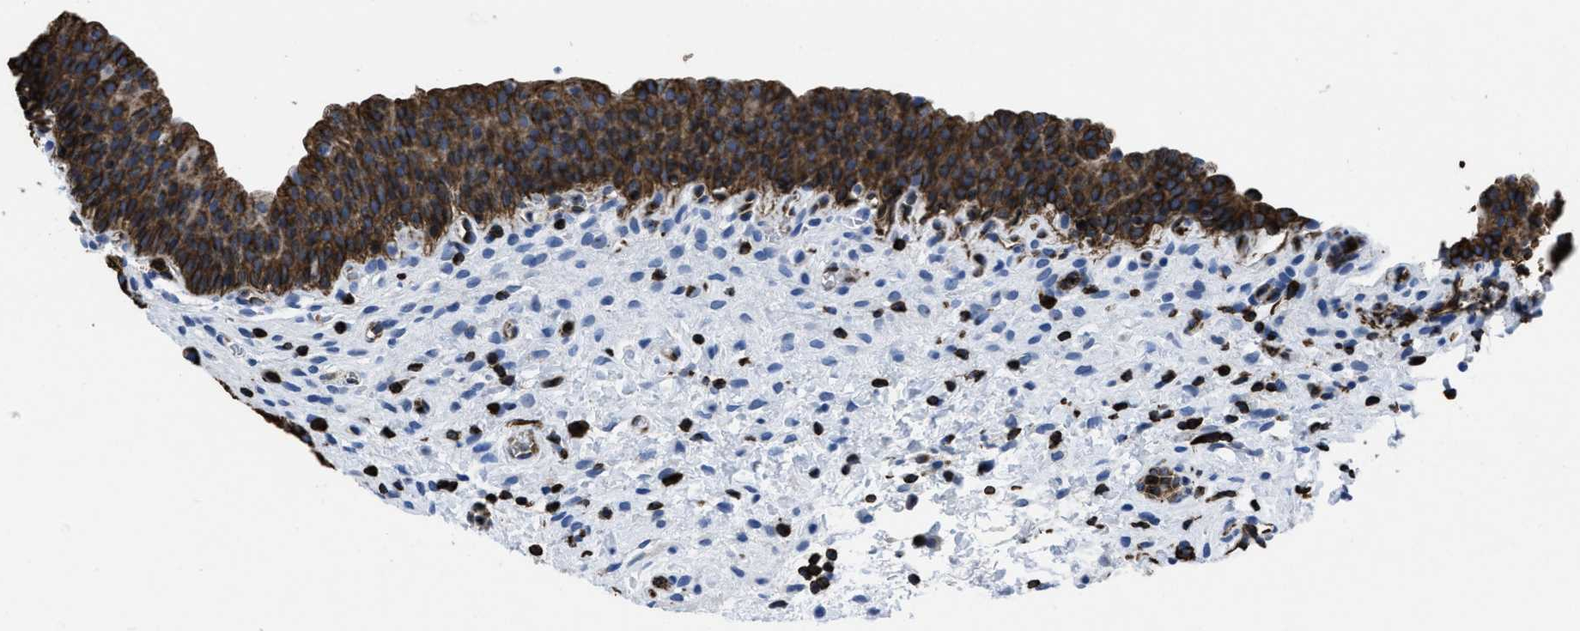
{"staining": {"intensity": "strong", "quantity": ">75%", "location": "cytoplasmic/membranous"}, "tissue": "urinary bladder", "cell_type": "Urothelial cells", "image_type": "normal", "snomed": [{"axis": "morphology", "description": "Normal tissue, NOS"}, {"axis": "topography", "description": "Urinary bladder"}], "caption": "Strong cytoplasmic/membranous positivity is appreciated in about >75% of urothelial cells in normal urinary bladder.", "gene": "ITGA3", "patient": {"sex": "male", "age": 37}}